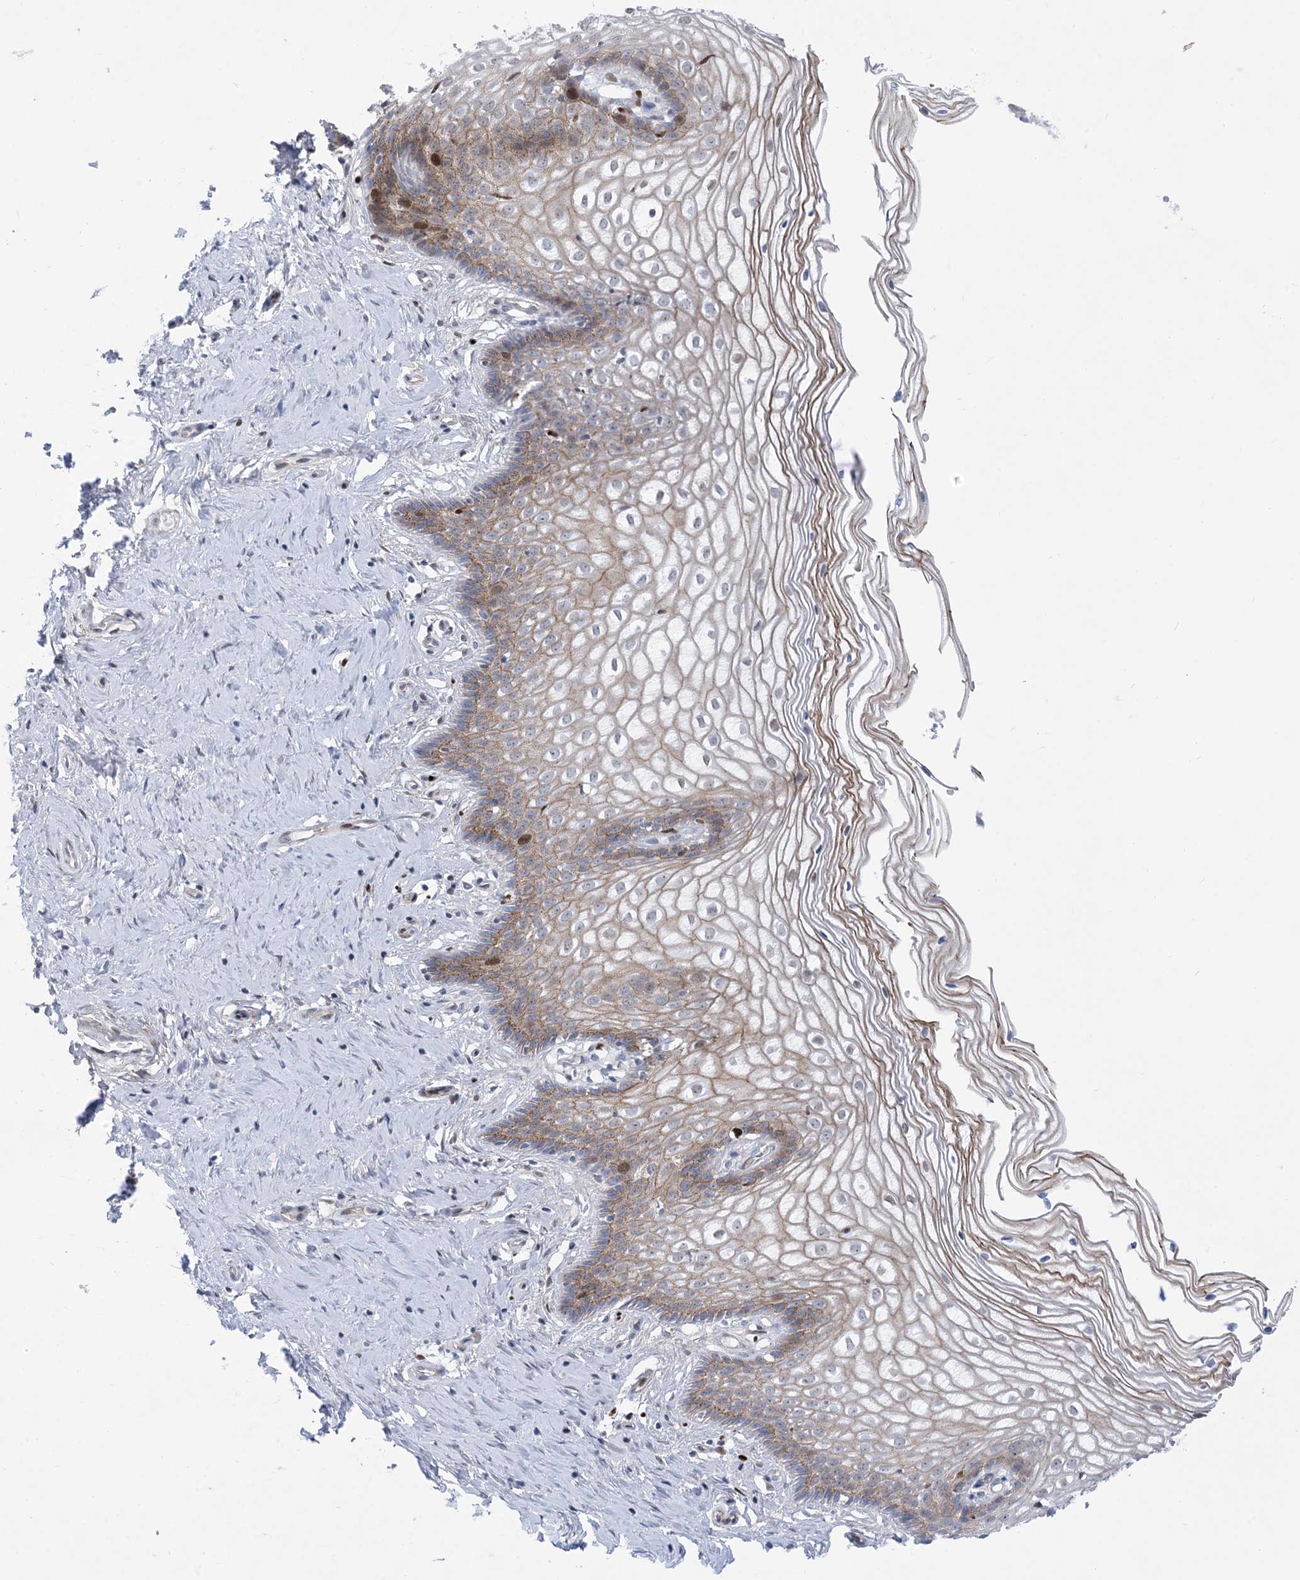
{"staining": {"intensity": "moderate", "quantity": "25%-75%", "location": "cytoplasmic/membranous,nuclear"}, "tissue": "cervix", "cell_type": "Glandular cells", "image_type": "normal", "snomed": [{"axis": "morphology", "description": "Normal tissue, NOS"}, {"axis": "topography", "description": "Cervix"}], "caption": "Unremarkable cervix reveals moderate cytoplasmic/membranous,nuclear expression in about 25%-75% of glandular cells.", "gene": "MARS2", "patient": {"sex": "female", "age": 33}}